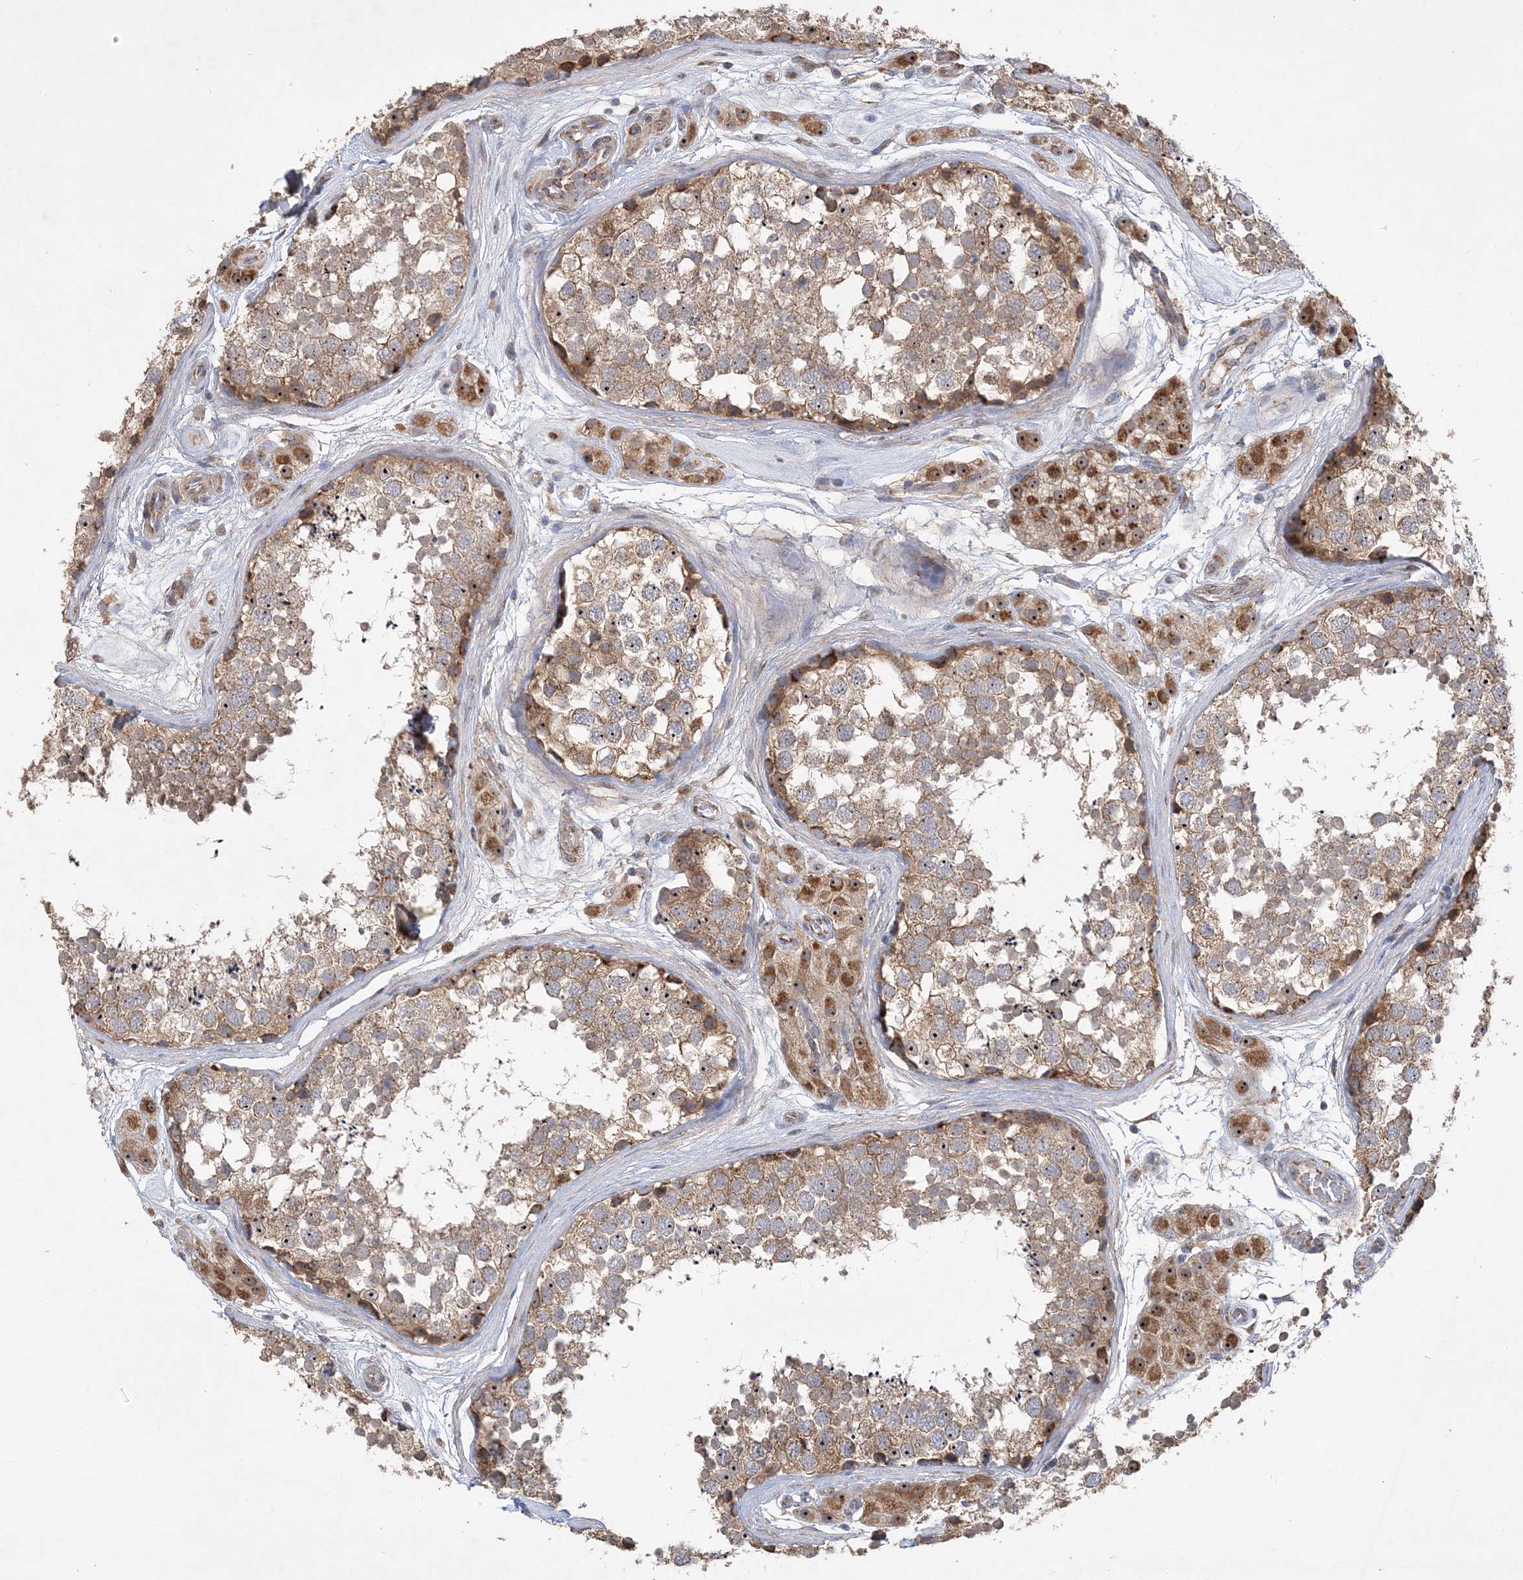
{"staining": {"intensity": "moderate", "quantity": ">75%", "location": "cytoplasmic/membranous,nuclear"}, "tissue": "testis", "cell_type": "Cells in seminiferous ducts", "image_type": "normal", "snomed": [{"axis": "morphology", "description": "Normal tissue, NOS"}, {"axis": "topography", "description": "Testis"}], "caption": "This micrograph reveals immunohistochemistry (IHC) staining of normal human testis, with medium moderate cytoplasmic/membranous,nuclear expression in about >75% of cells in seminiferous ducts.", "gene": "FEZ2", "patient": {"sex": "male", "age": 56}}